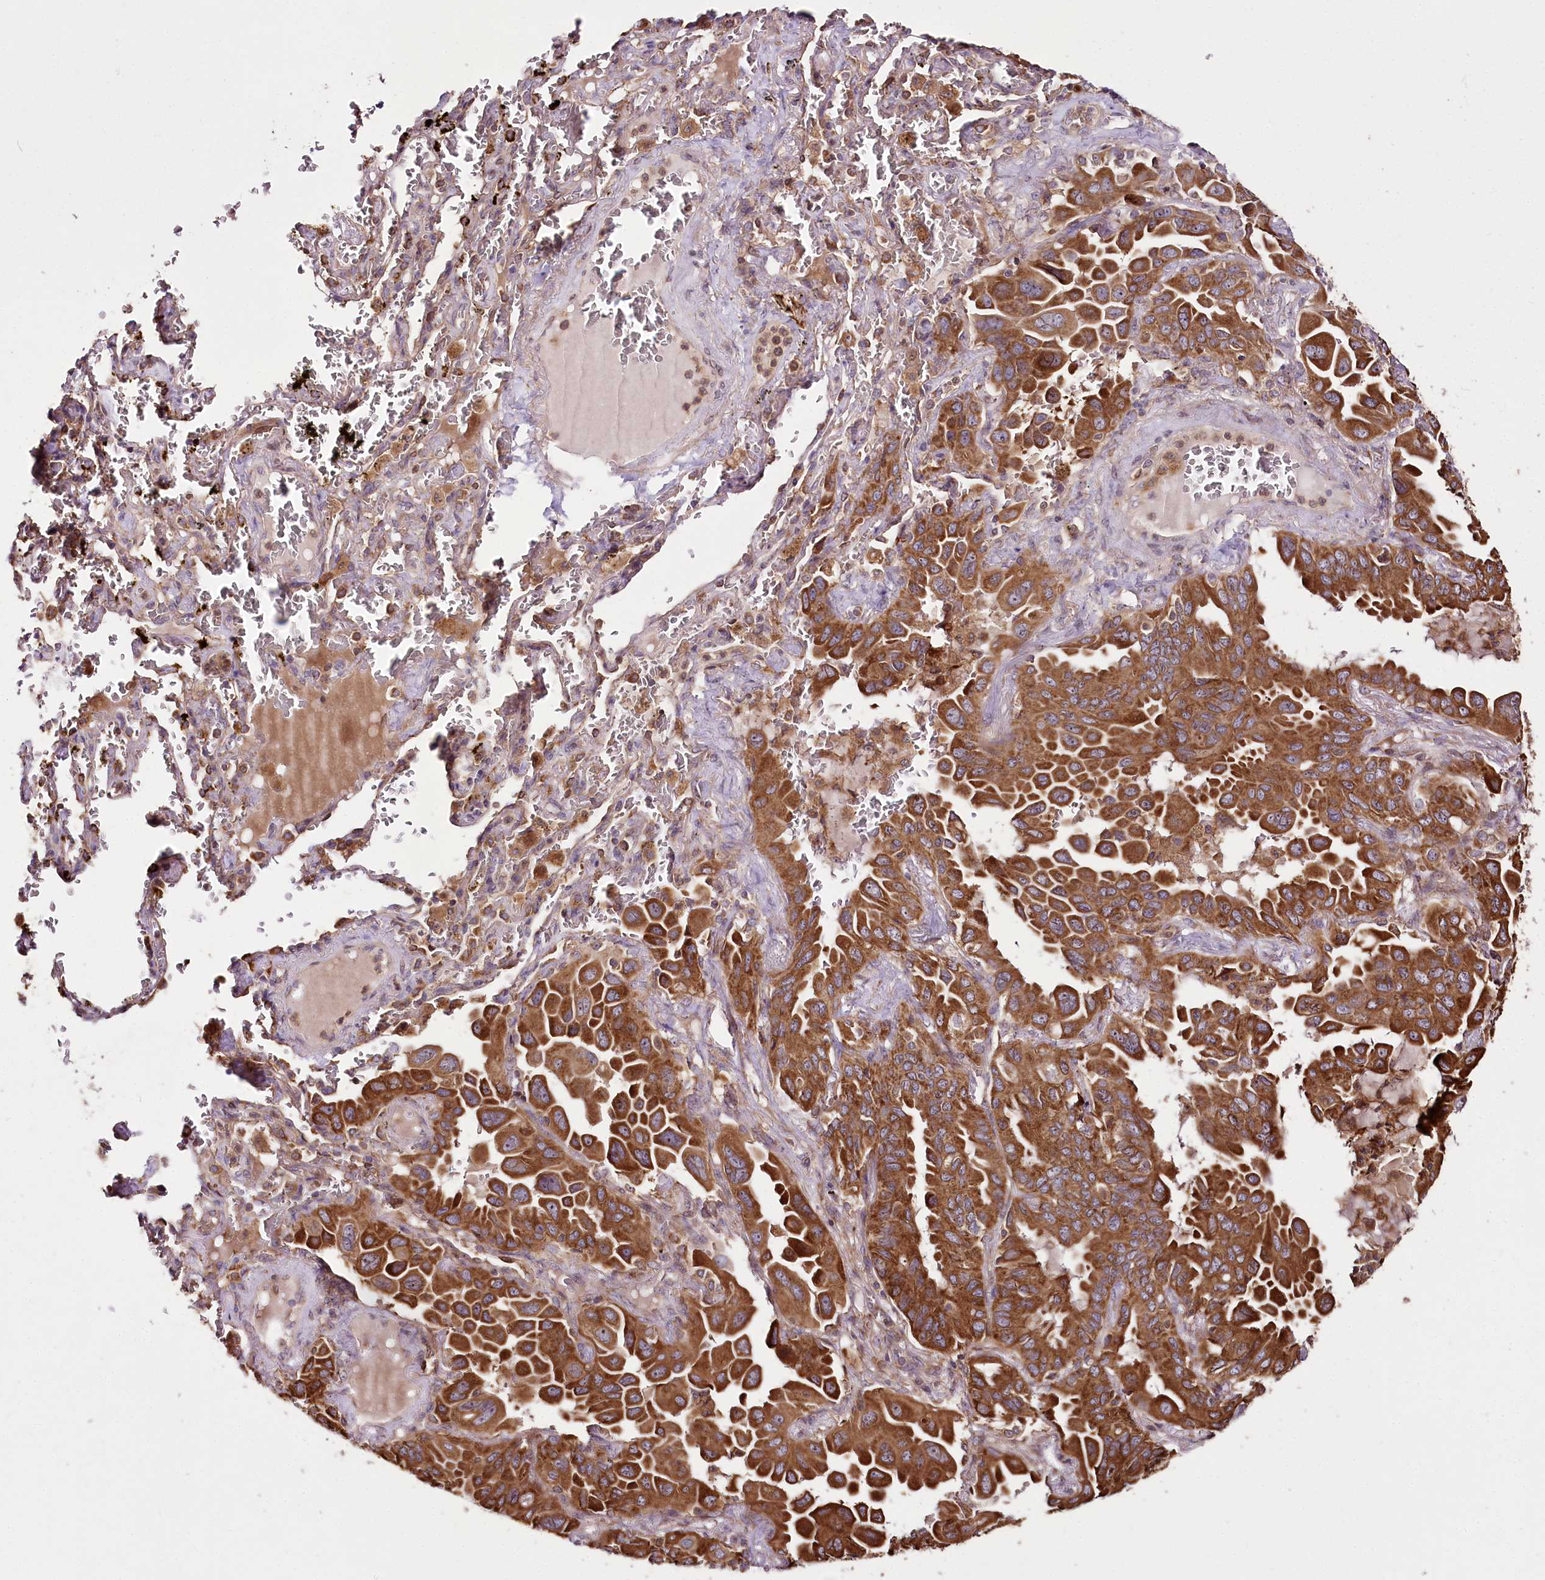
{"staining": {"intensity": "strong", "quantity": ">75%", "location": "cytoplasmic/membranous"}, "tissue": "lung cancer", "cell_type": "Tumor cells", "image_type": "cancer", "snomed": [{"axis": "morphology", "description": "Adenocarcinoma, NOS"}, {"axis": "topography", "description": "Lung"}], "caption": "Lung cancer (adenocarcinoma) stained with DAB immunohistochemistry reveals high levels of strong cytoplasmic/membranous positivity in about >75% of tumor cells.", "gene": "RAB7A", "patient": {"sex": "male", "age": 64}}